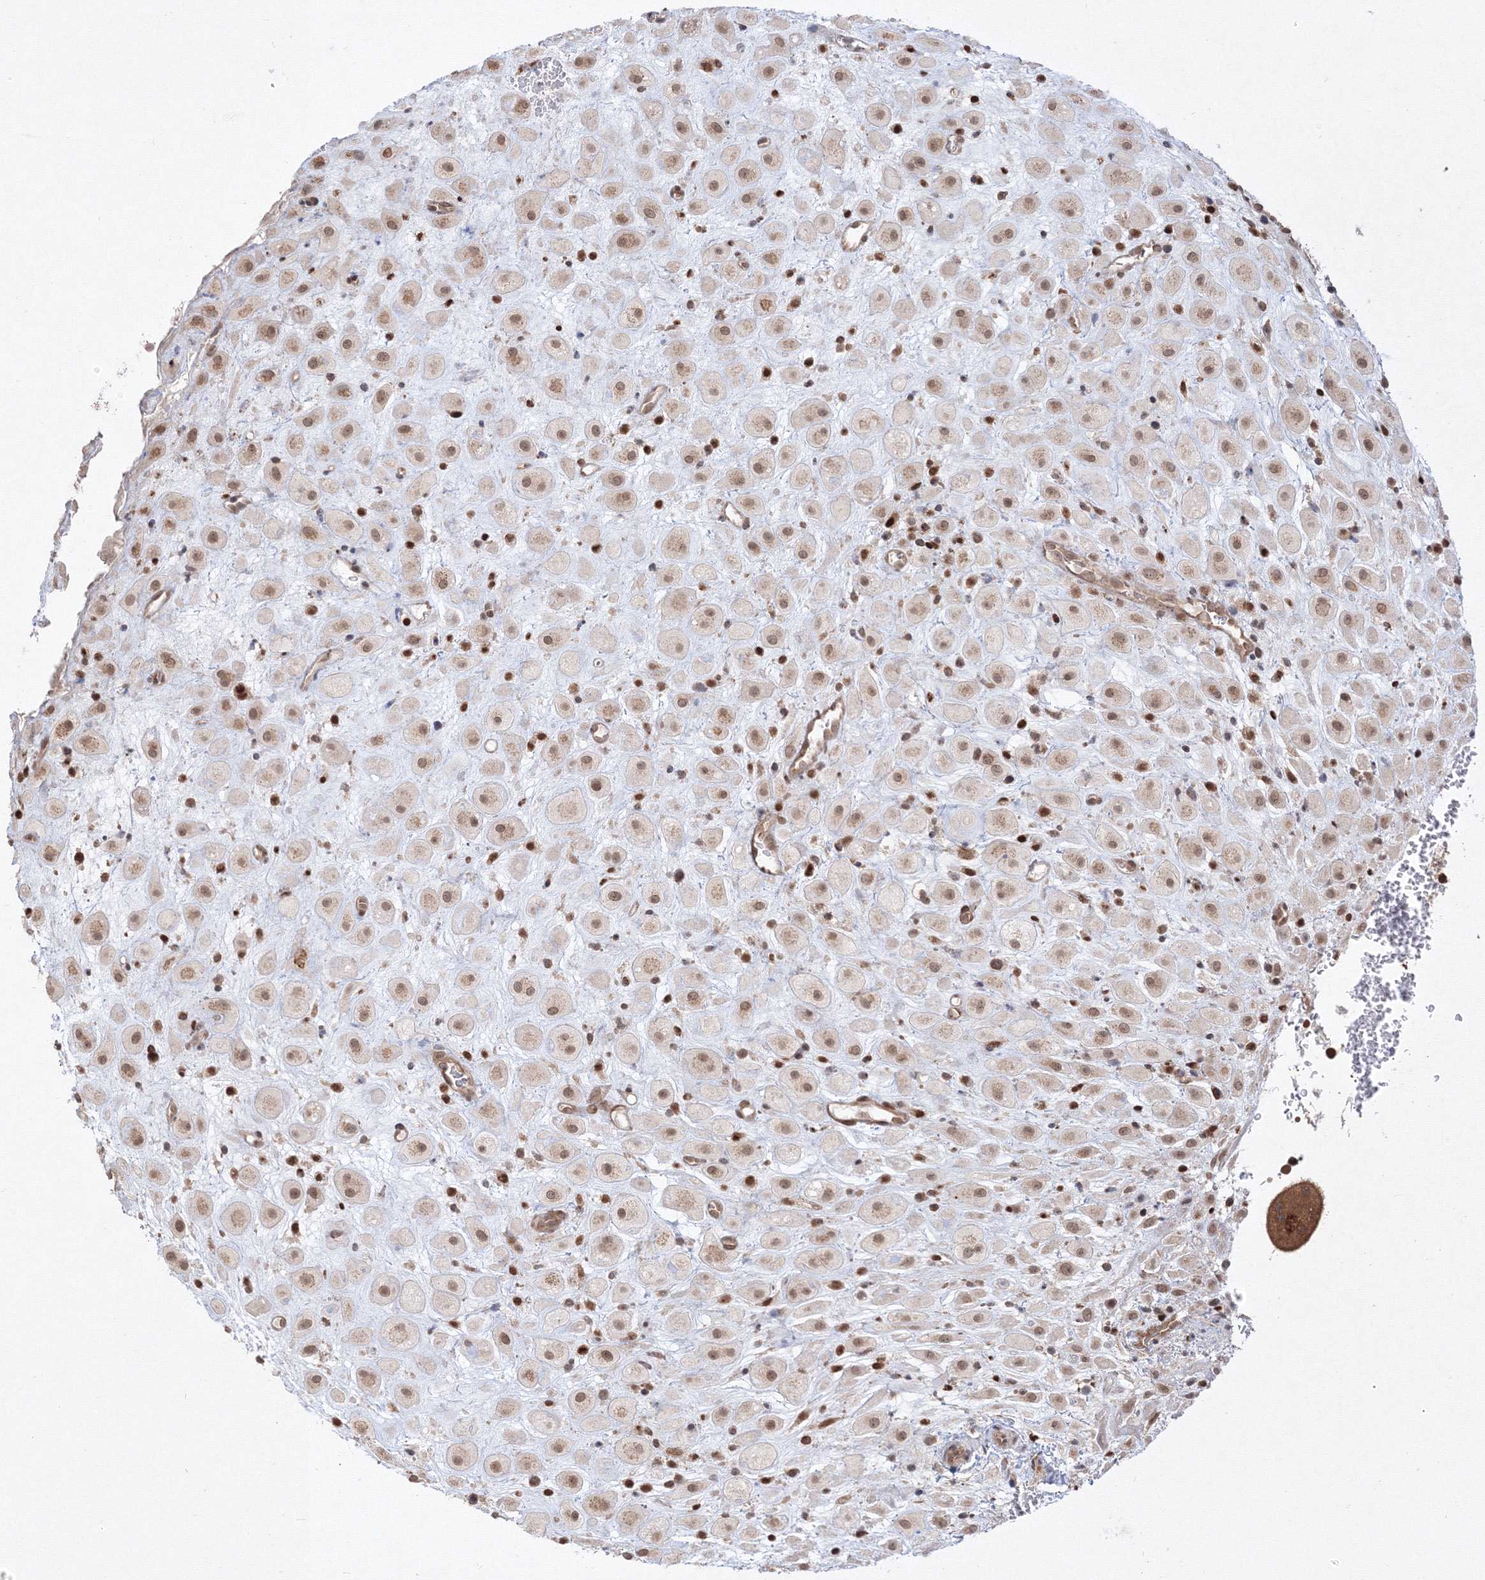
{"staining": {"intensity": "moderate", "quantity": ">75%", "location": "nuclear"}, "tissue": "placenta", "cell_type": "Decidual cells", "image_type": "normal", "snomed": [{"axis": "morphology", "description": "Normal tissue, NOS"}, {"axis": "topography", "description": "Placenta"}], "caption": "Immunohistochemical staining of normal human placenta reveals medium levels of moderate nuclear staining in about >75% of decidual cells. (DAB (3,3'-diaminobenzidine) IHC with brightfield microscopy, high magnification).", "gene": "TMEM50B", "patient": {"sex": "female", "age": 35}}